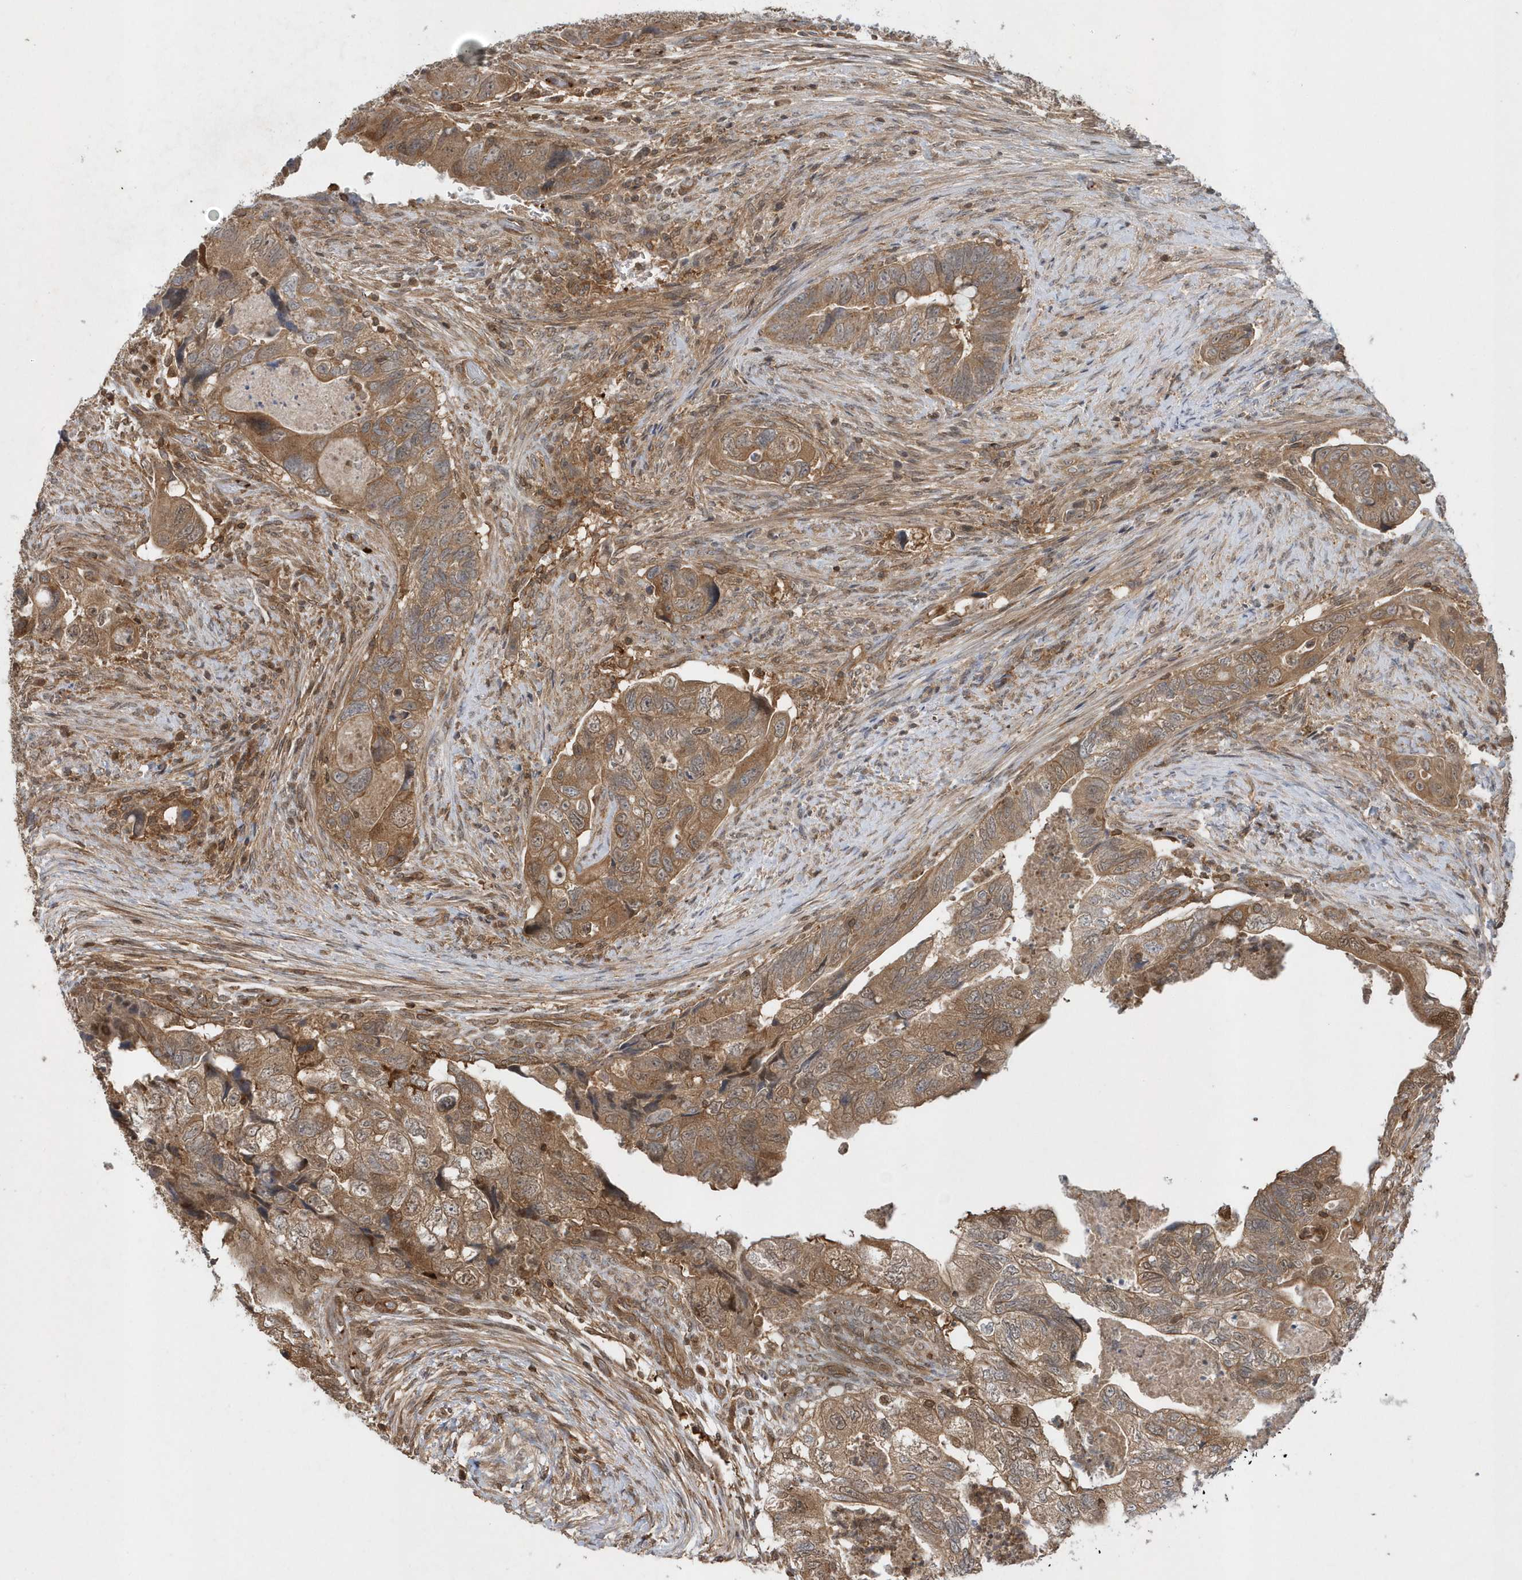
{"staining": {"intensity": "moderate", "quantity": ">75%", "location": "cytoplasmic/membranous,nuclear"}, "tissue": "colorectal cancer", "cell_type": "Tumor cells", "image_type": "cancer", "snomed": [{"axis": "morphology", "description": "Adenocarcinoma, NOS"}, {"axis": "topography", "description": "Rectum"}], "caption": "Tumor cells exhibit medium levels of moderate cytoplasmic/membranous and nuclear staining in approximately >75% of cells in human colorectal cancer (adenocarcinoma).", "gene": "ACYP1", "patient": {"sex": "male", "age": 63}}